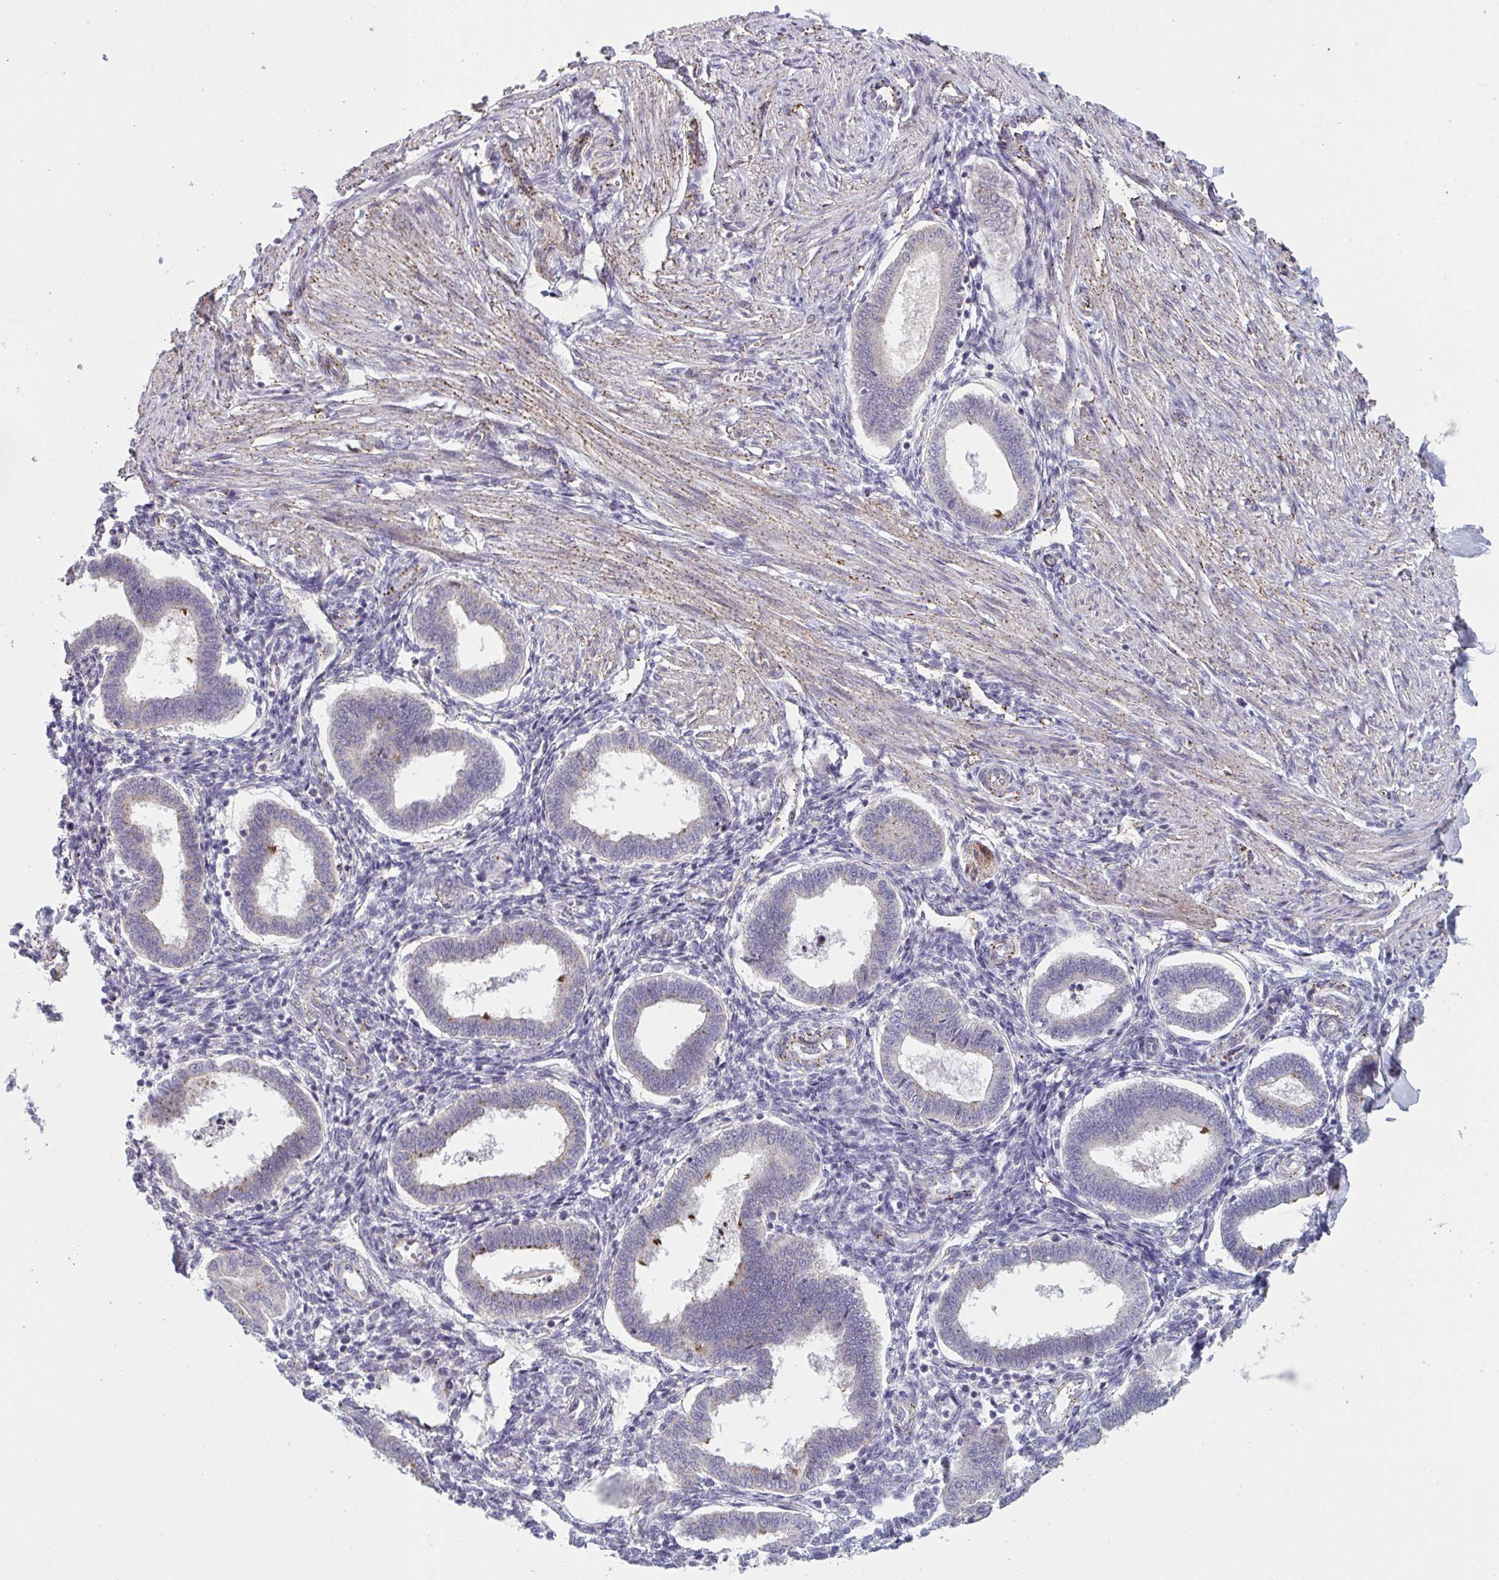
{"staining": {"intensity": "moderate", "quantity": "<25%", "location": "cytoplasmic/membranous"}, "tissue": "endometrium", "cell_type": "Cells in endometrial stroma", "image_type": "normal", "snomed": [{"axis": "morphology", "description": "Normal tissue, NOS"}, {"axis": "topography", "description": "Endometrium"}], "caption": "This is a histology image of immunohistochemistry staining of normal endometrium, which shows moderate staining in the cytoplasmic/membranous of cells in endometrial stroma.", "gene": "TNFSF10", "patient": {"sex": "female", "age": 24}}